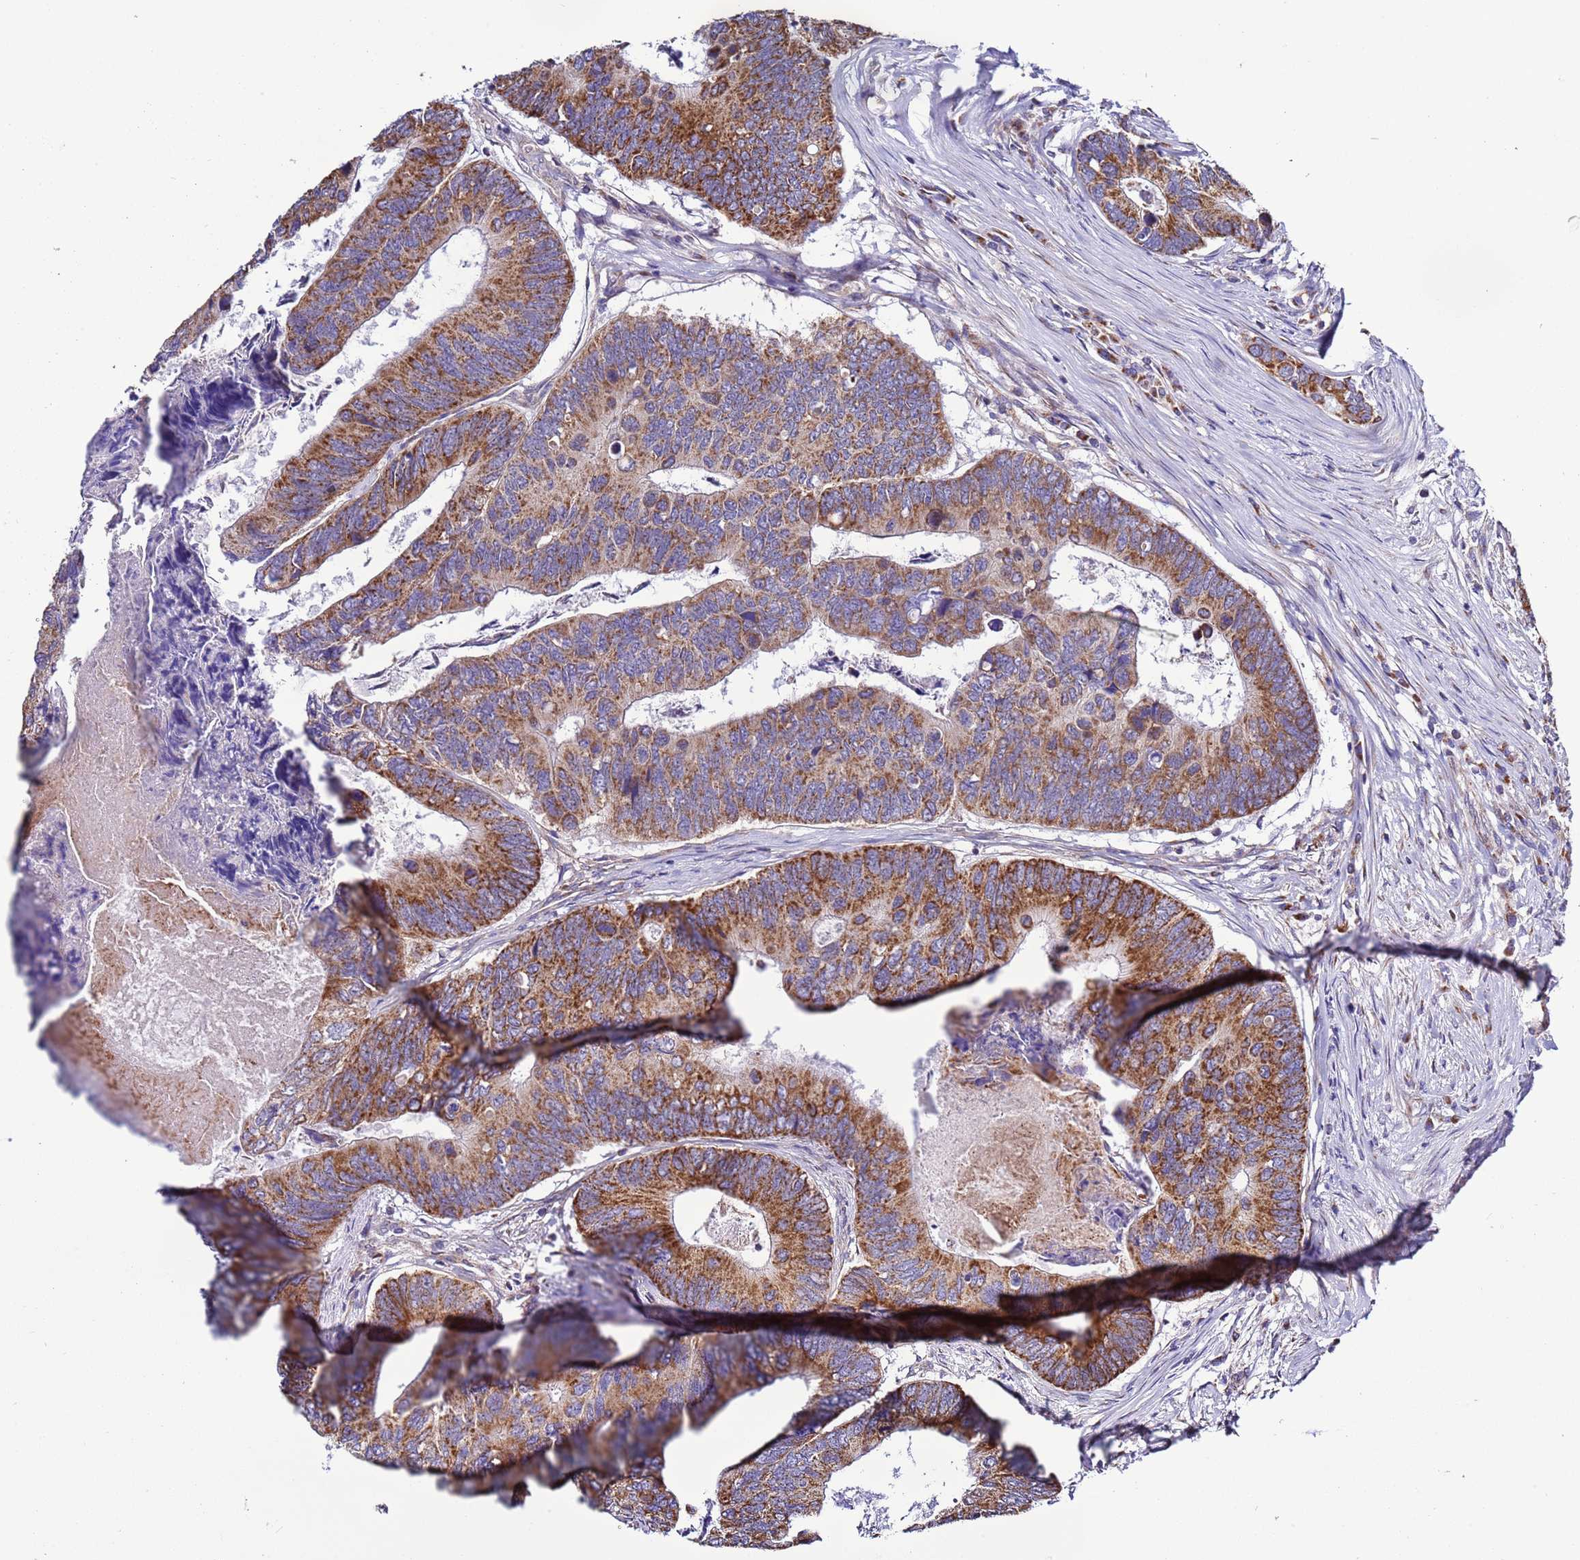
{"staining": {"intensity": "moderate", "quantity": ">75%", "location": "cytoplasmic/membranous"}, "tissue": "colorectal cancer", "cell_type": "Tumor cells", "image_type": "cancer", "snomed": [{"axis": "morphology", "description": "Adenocarcinoma, NOS"}, {"axis": "topography", "description": "Colon"}], "caption": "IHC staining of adenocarcinoma (colorectal), which exhibits medium levels of moderate cytoplasmic/membranous staining in approximately >75% of tumor cells indicating moderate cytoplasmic/membranous protein staining. The staining was performed using DAB (brown) for protein detection and nuclei were counterstained in hematoxylin (blue).", "gene": "AHI1", "patient": {"sex": "female", "age": 67}}